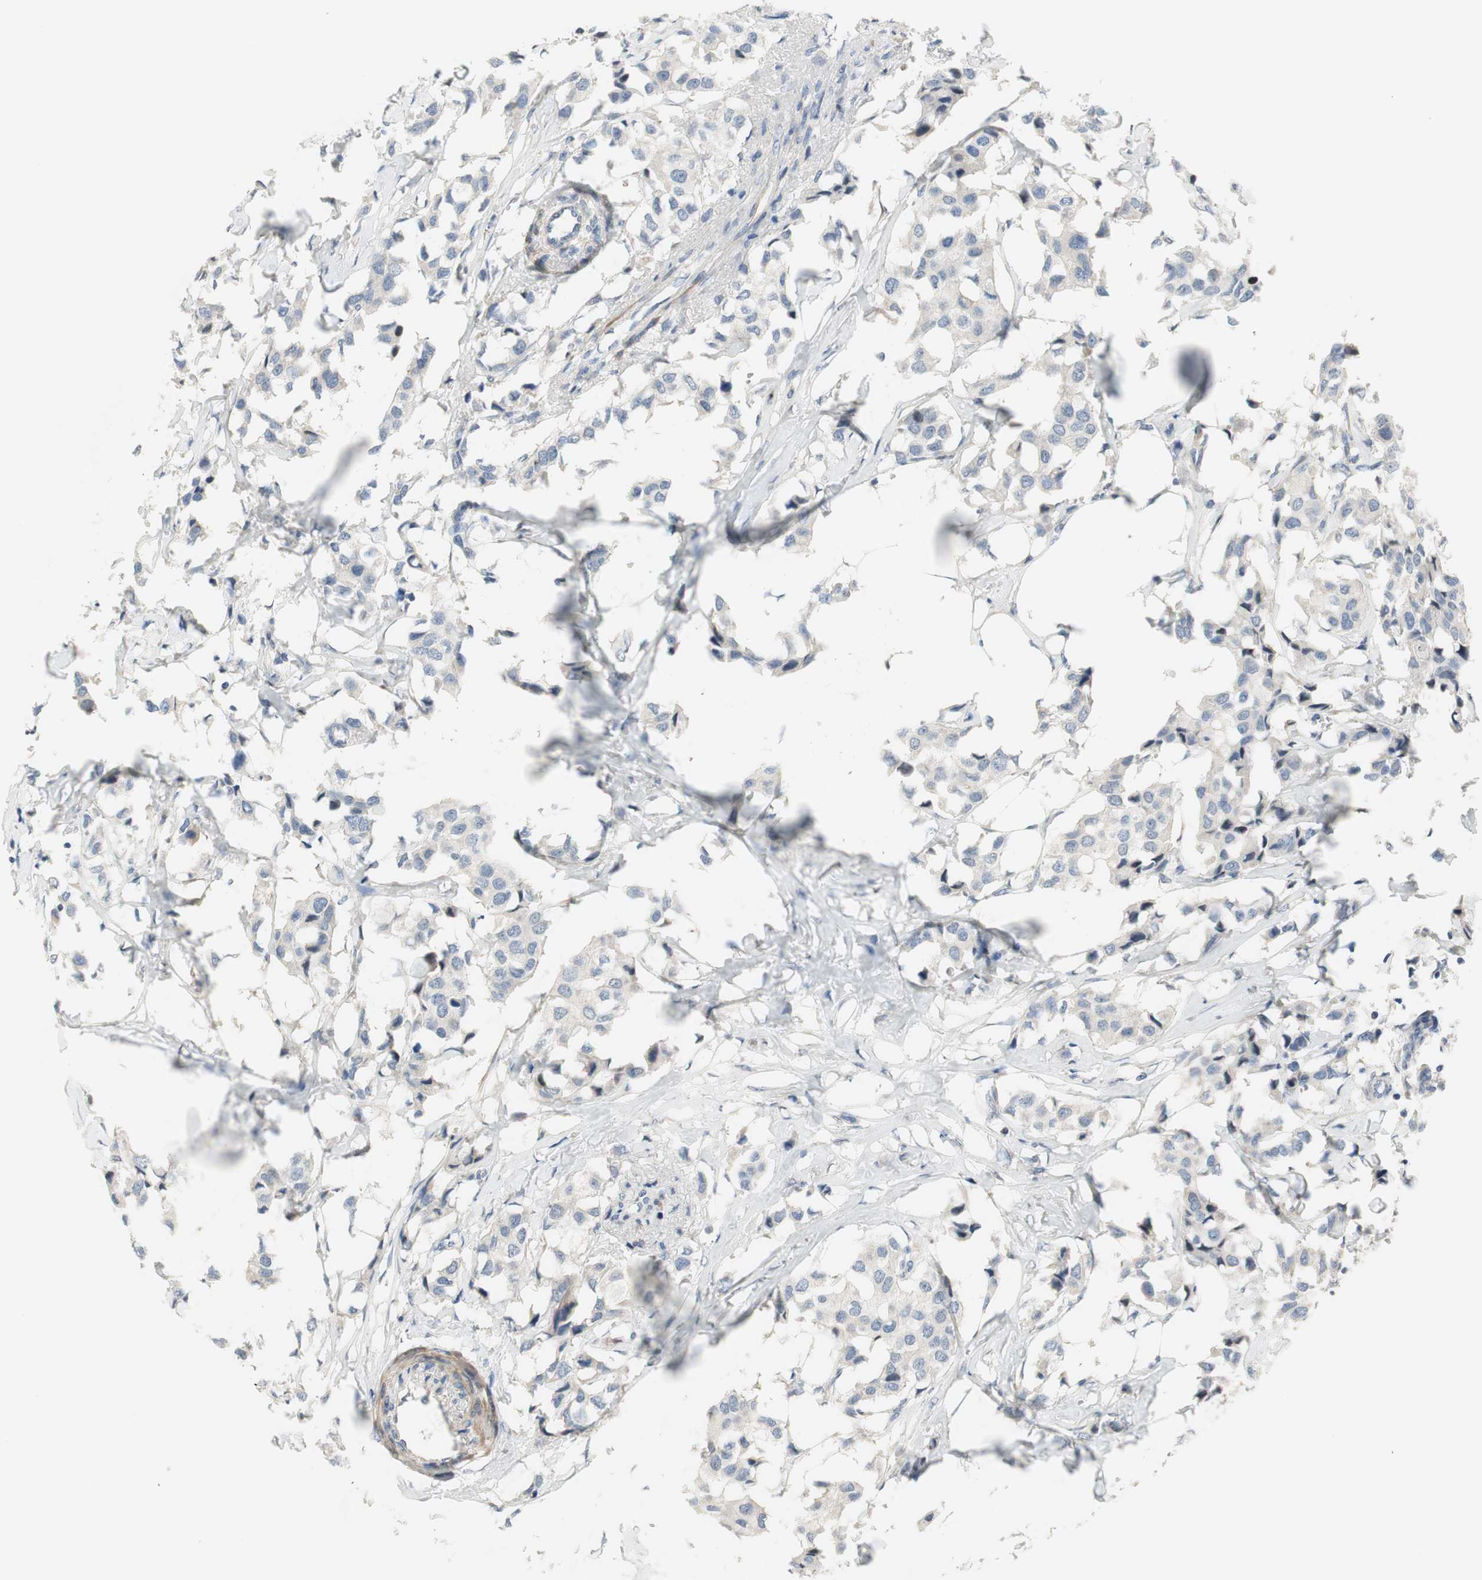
{"staining": {"intensity": "negative", "quantity": "none", "location": "none"}, "tissue": "breast cancer", "cell_type": "Tumor cells", "image_type": "cancer", "snomed": [{"axis": "morphology", "description": "Duct carcinoma"}, {"axis": "topography", "description": "Breast"}], "caption": "Immunohistochemical staining of human breast cancer shows no significant staining in tumor cells. (DAB IHC visualized using brightfield microscopy, high magnification).", "gene": "TACR3", "patient": {"sex": "female", "age": 80}}